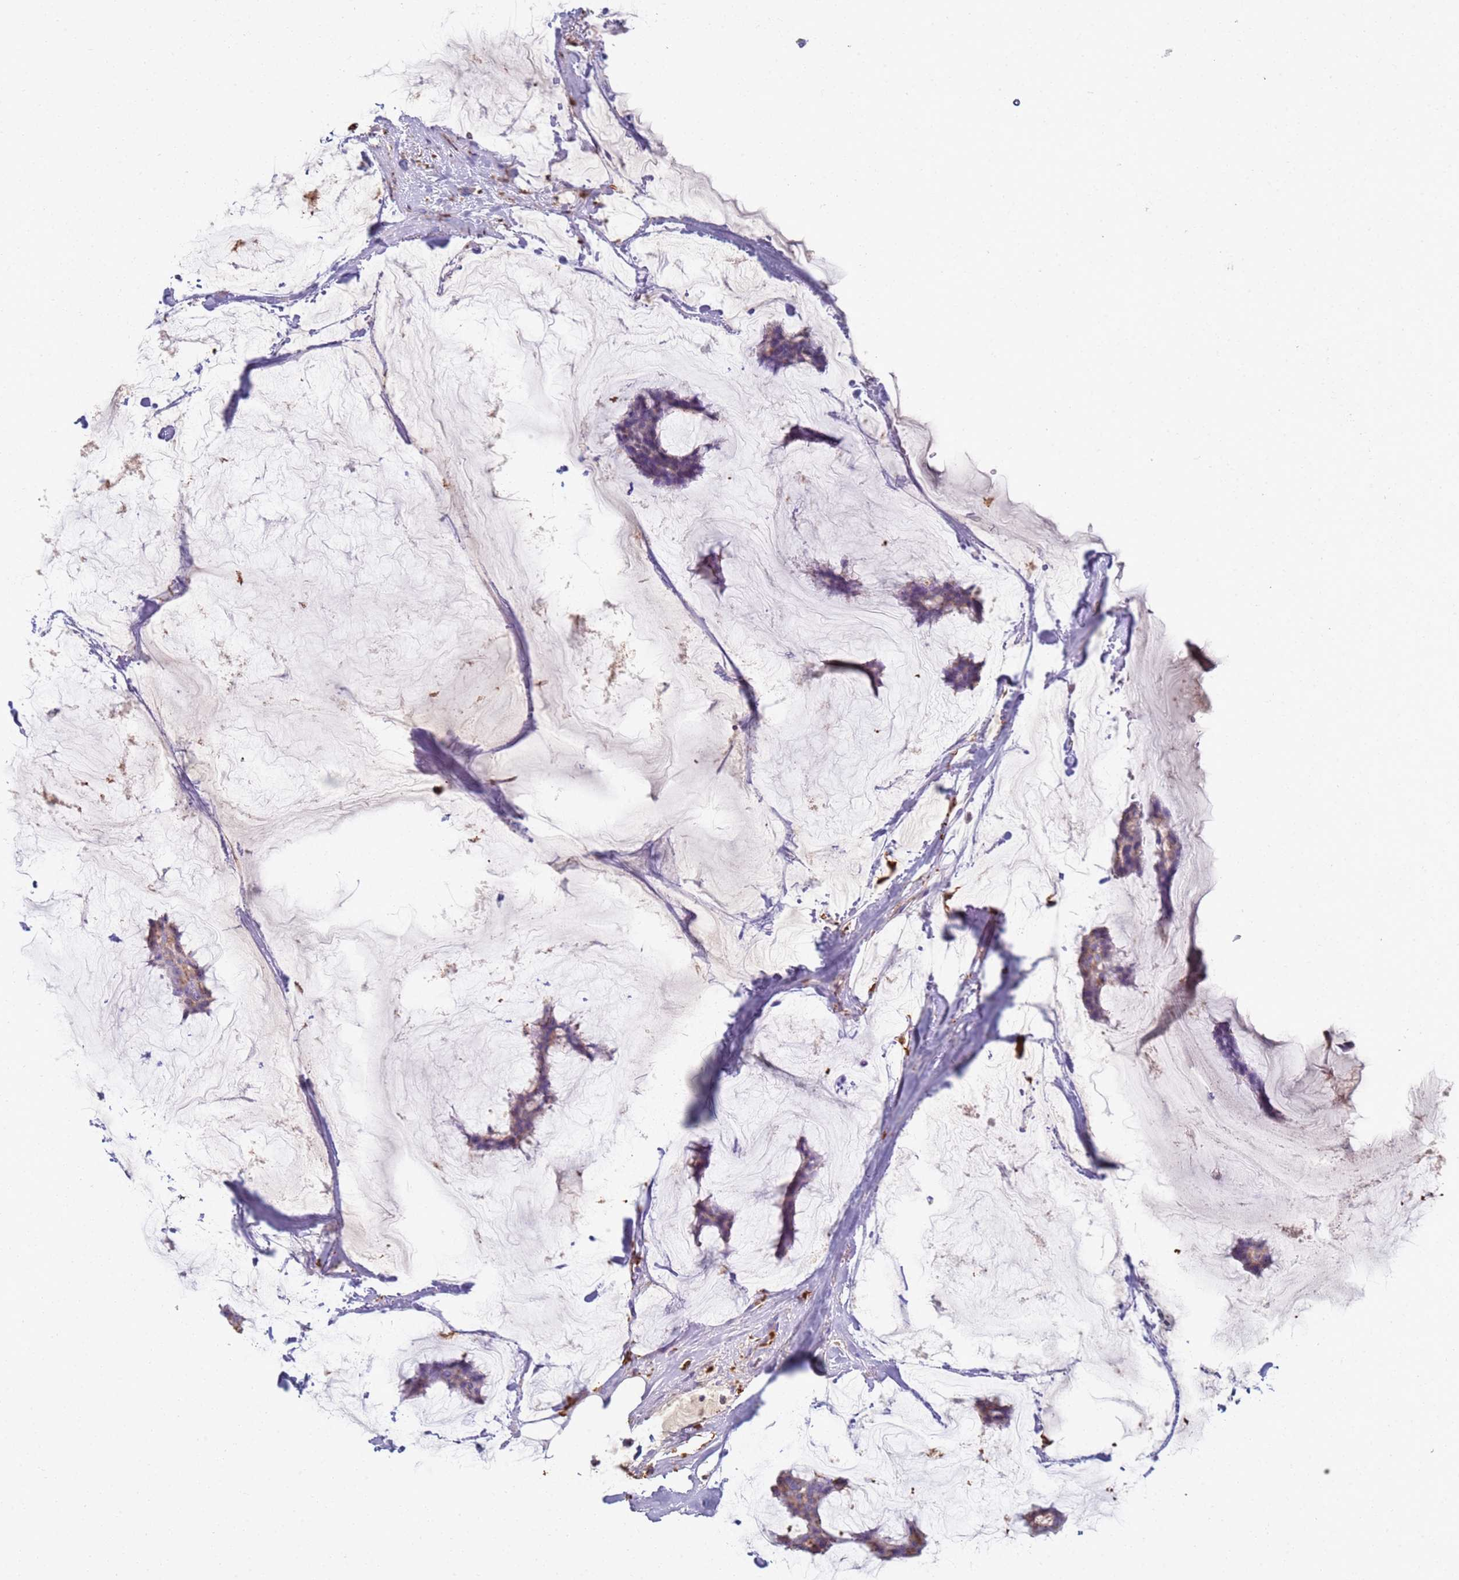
{"staining": {"intensity": "weak", "quantity": "25%-75%", "location": "cytoplasmic/membranous"}, "tissue": "breast cancer", "cell_type": "Tumor cells", "image_type": "cancer", "snomed": [{"axis": "morphology", "description": "Duct carcinoma"}, {"axis": "topography", "description": "Breast"}], "caption": "This histopathology image demonstrates immunohistochemistry staining of breast cancer, with low weak cytoplasmic/membranous positivity in approximately 25%-75% of tumor cells.", "gene": "TMEM229B", "patient": {"sex": "female", "age": 93}}